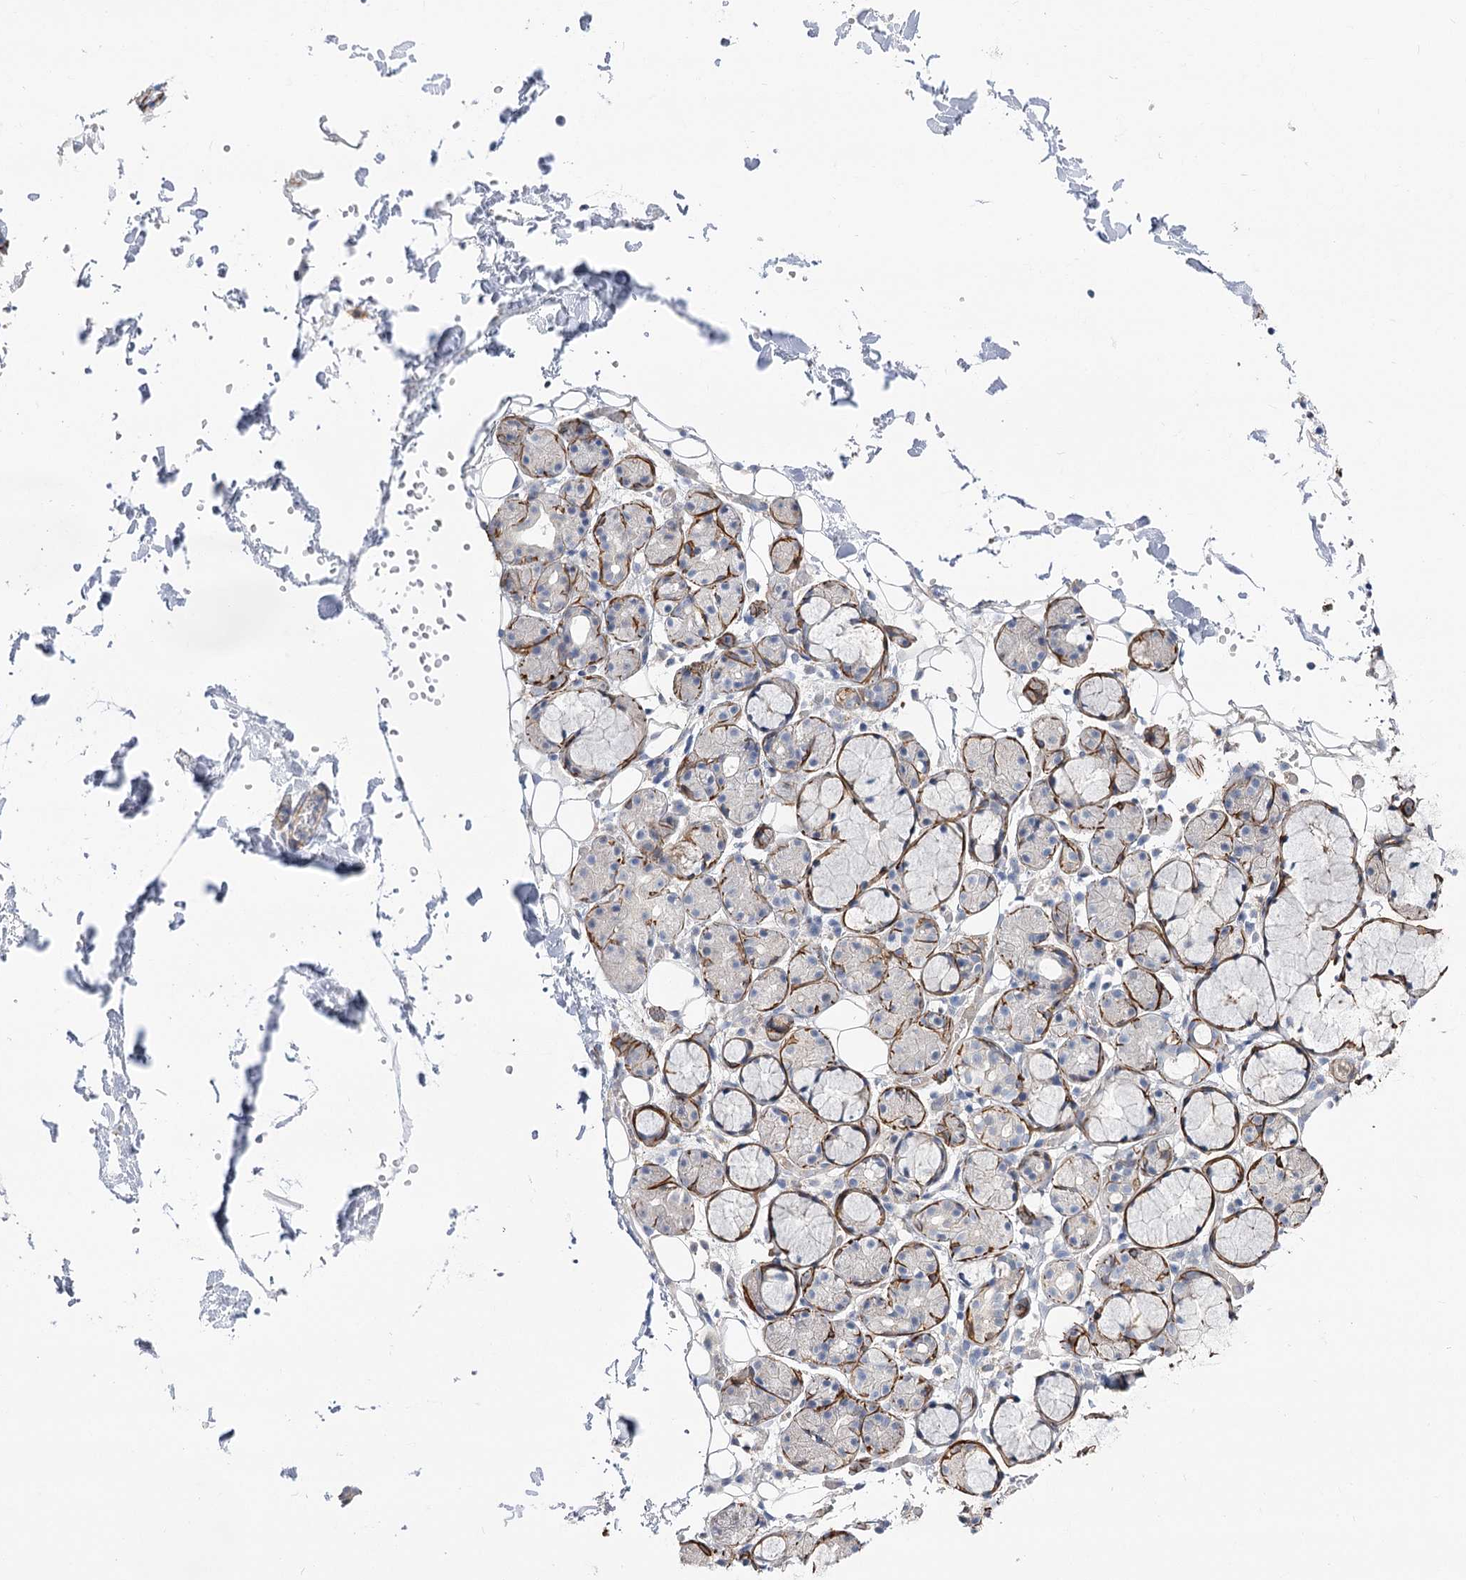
{"staining": {"intensity": "strong", "quantity": "<25%", "location": "cytoplasmic/membranous"}, "tissue": "salivary gland", "cell_type": "Glandular cells", "image_type": "normal", "snomed": [{"axis": "morphology", "description": "Normal tissue, NOS"}, {"axis": "topography", "description": "Salivary gland"}], "caption": "Protein staining of unremarkable salivary gland reveals strong cytoplasmic/membranous expression in about <25% of glandular cells. The staining was performed using DAB (3,3'-diaminobenzidine) to visualize the protein expression in brown, while the nuclei were stained in blue with hematoxylin (Magnification: 20x).", "gene": "WASHC3", "patient": {"sex": "male", "age": 63}}